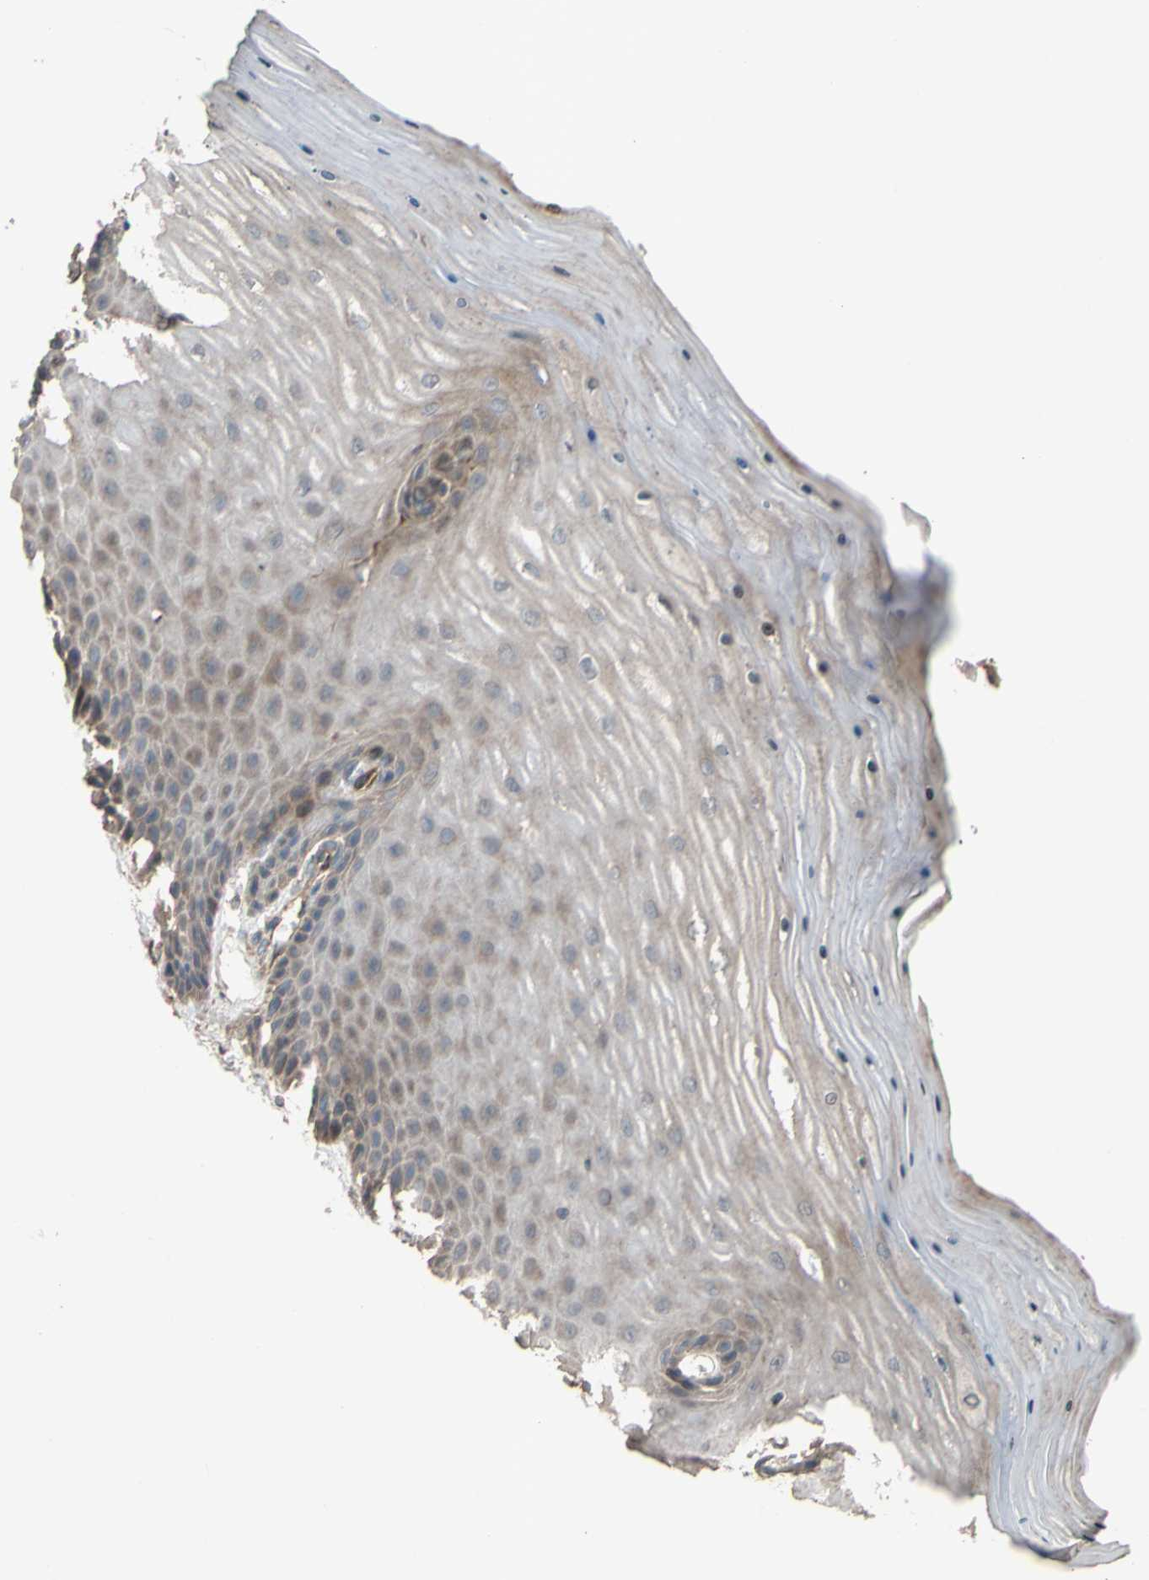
{"staining": {"intensity": "moderate", "quantity": ">75%", "location": "cytoplasmic/membranous"}, "tissue": "cervix", "cell_type": "Squamous epithelial cells", "image_type": "normal", "snomed": [{"axis": "morphology", "description": "Normal tissue, NOS"}, {"axis": "topography", "description": "Cervix"}], "caption": "Normal cervix was stained to show a protein in brown. There is medium levels of moderate cytoplasmic/membranous positivity in about >75% of squamous epithelial cells. (Brightfield microscopy of DAB IHC at high magnification).", "gene": "SHROOM4", "patient": {"sex": "female", "age": 55}}